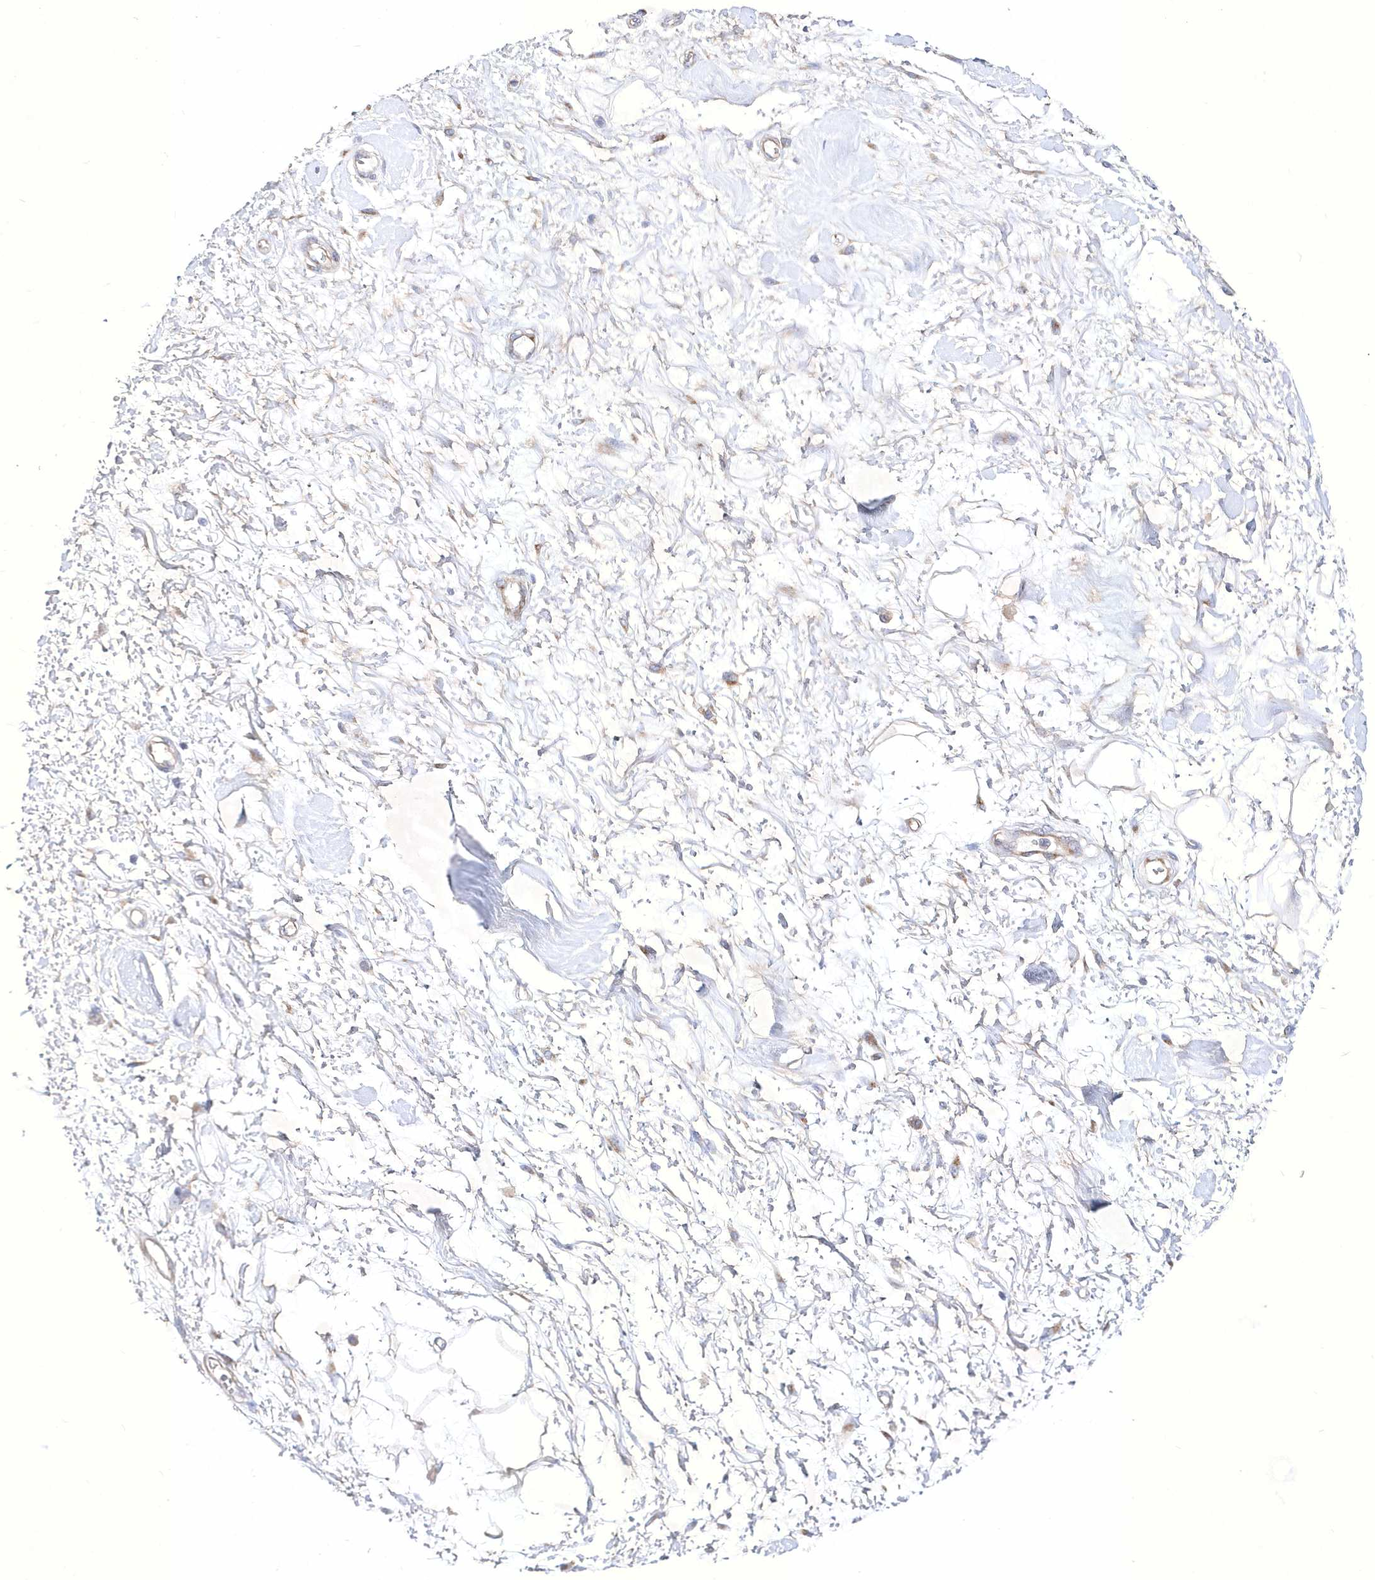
{"staining": {"intensity": "negative", "quantity": "none", "location": "none"}, "tissue": "adipose tissue", "cell_type": "Adipocytes", "image_type": "normal", "snomed": [{"axis": "morphology", "description": "Normal tissue, NOS"}, {"axis": "morphology", "description": "Adenocarcinoma, NOS"}, {"axis": "topography", "description": "Pancreas"}, {"axis": "topography", "description": "Peripheral nerve tissue"}], "caption": "The immunohistochemistry (IHC) micrograph has no significant expression in adipocytes of adipose tissue.", "gene": "METTL8", "patient": {"sex": "male", "age": 59}}